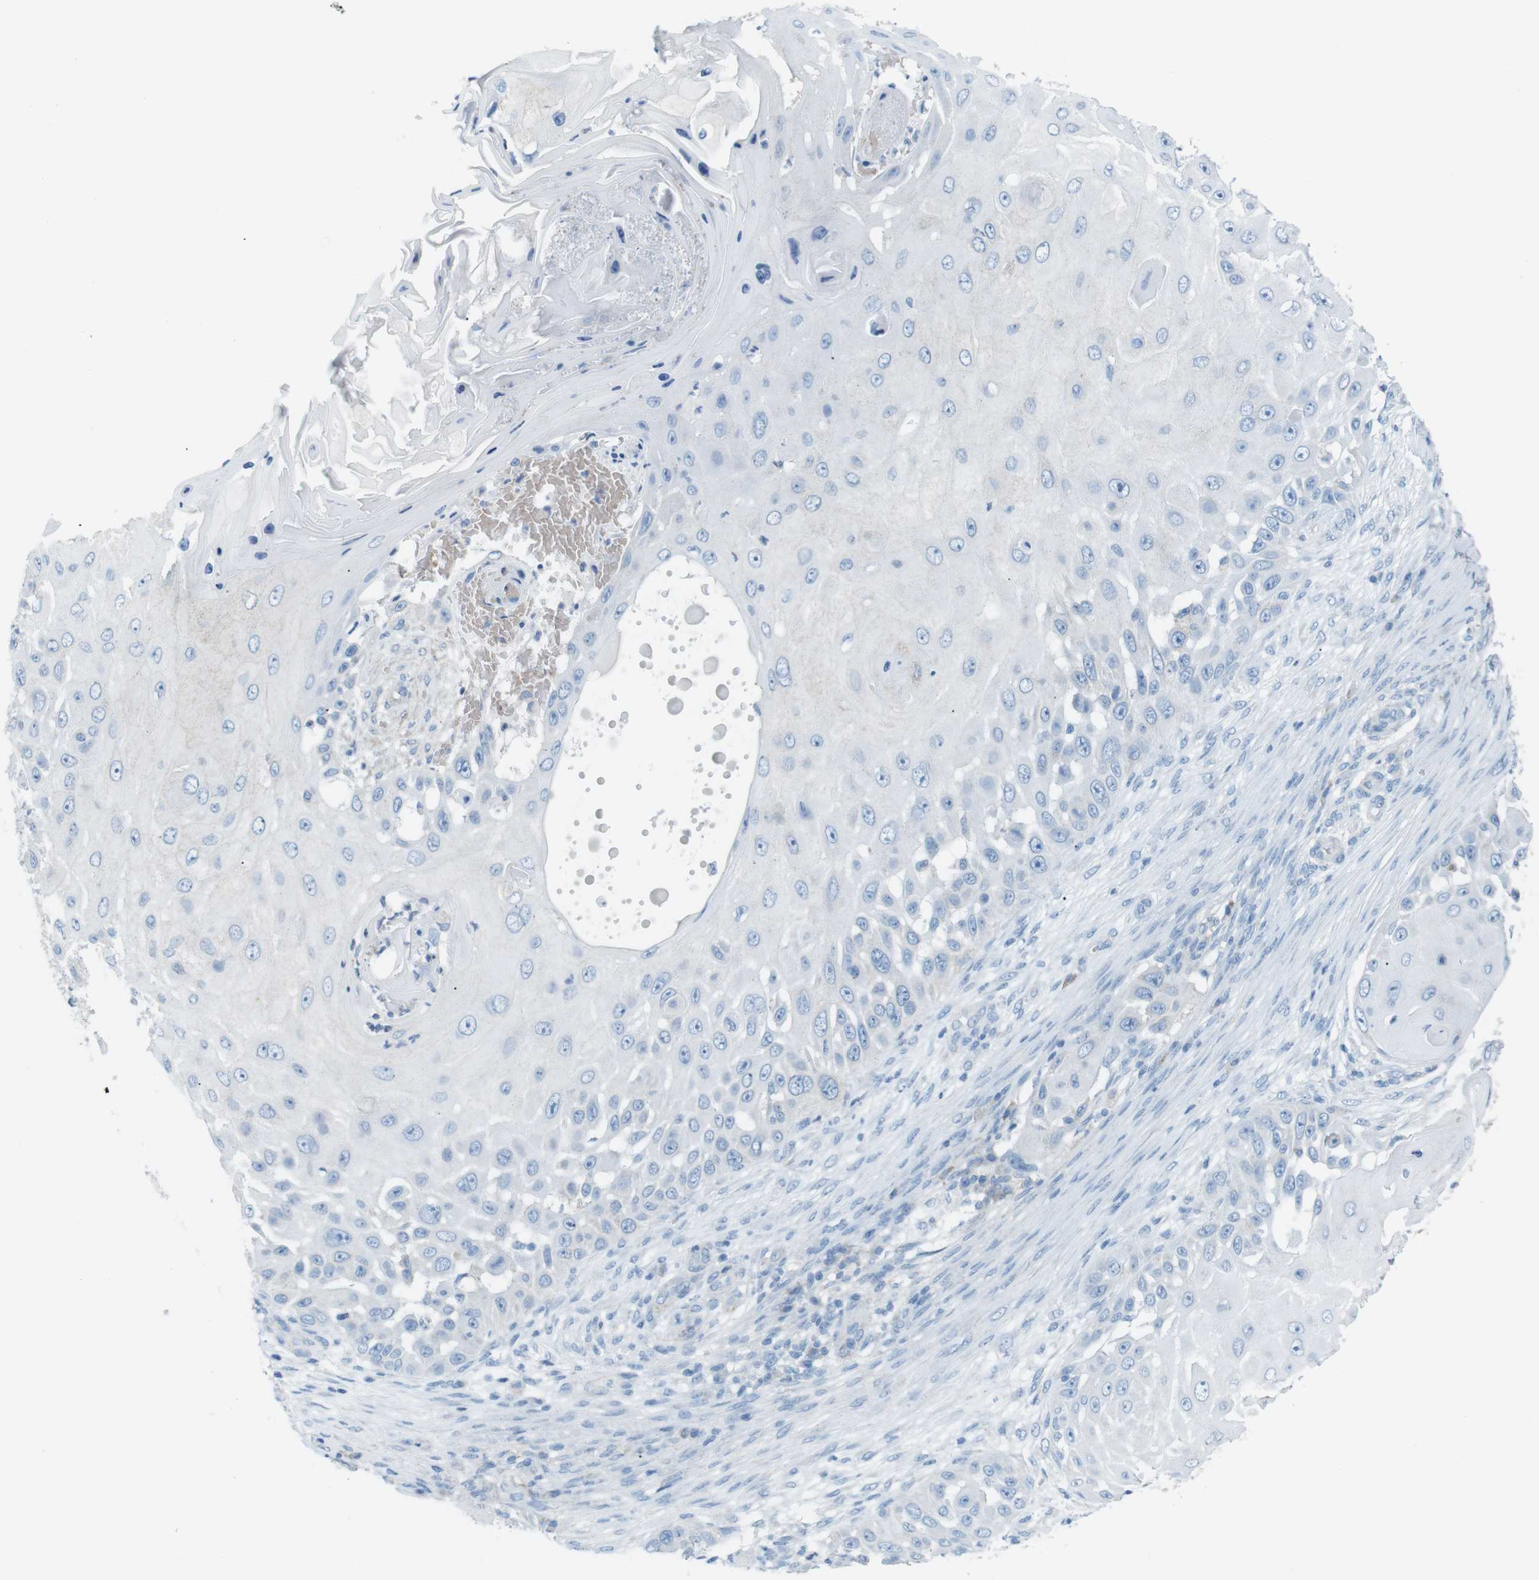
{"staining": {"intensity": "negative", "quantity": "none", "location": "none"}, "tissue": "skin cancer", "cell_type": "Tumor cells", "image_type": "cancer", "snomed": [{"axis": "morphology", "description": "Squamous cell carcinoma, NOS"}, {"axis": "topography", "description": "Skin"}], "caption": "Tumor cells show no significant protein expression in squamous cell carcinoma (skin).", "gene": "VAMP1", "patient": {"sex": "female", "age": 44}}